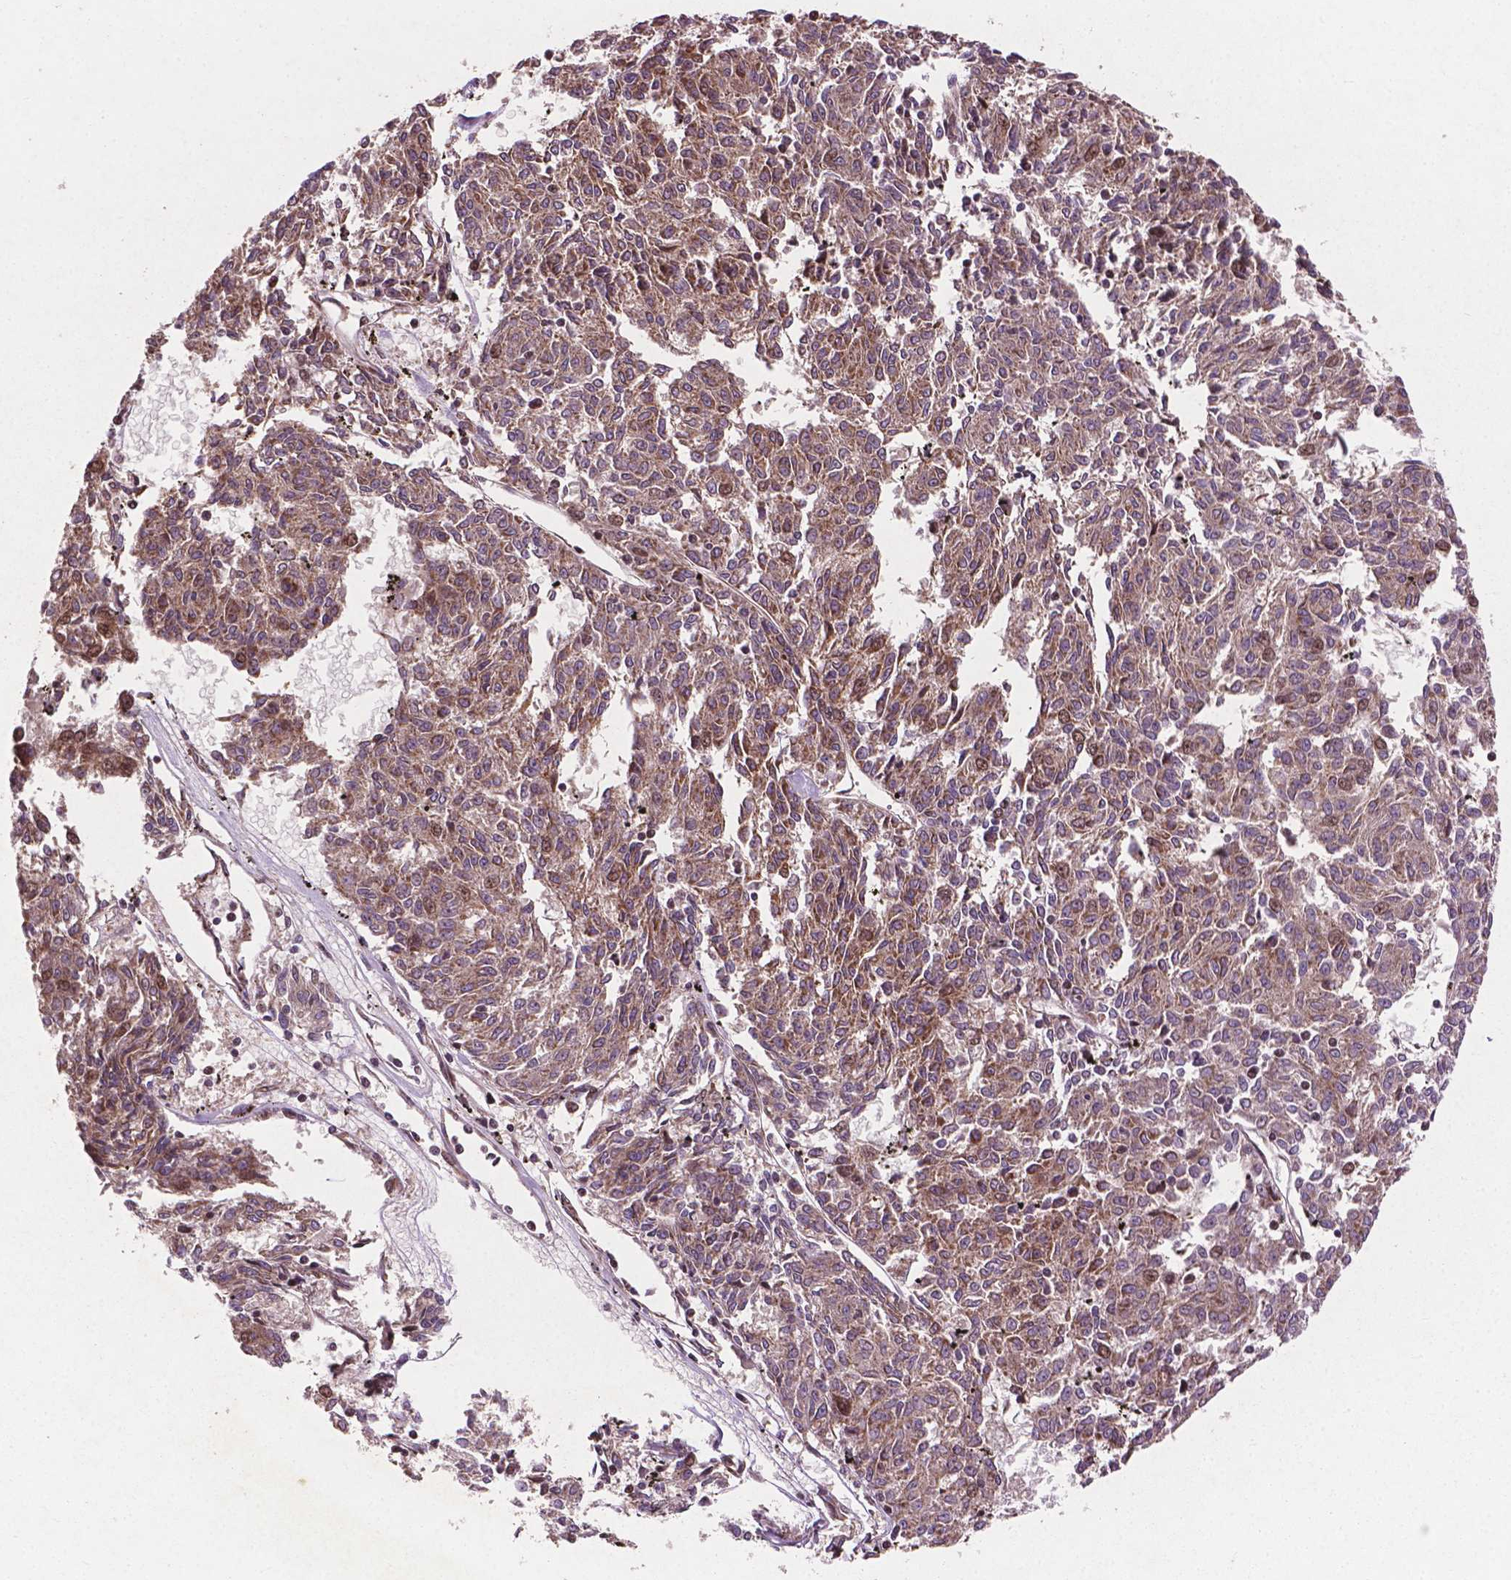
{"staining": {"intensity": "moderate", "quantity": "25%-75%", "location": "cytoplasmic/membranous,nuclear"}, "tissue": "melanoma", "cell_type": "Tumor cells", "image_type": "cancer", "snomed": [{"axis": "morphology", "description": "Malignant melanoma, NOS"}, {"axis": "topography", "description": "Skin"}], "caption": "Malignant melanoma stained with a protein marker shows moderate staining in tumor cells.", "gene": "B3GALNT2", "patient": {"sex": "female", "age": 72}}